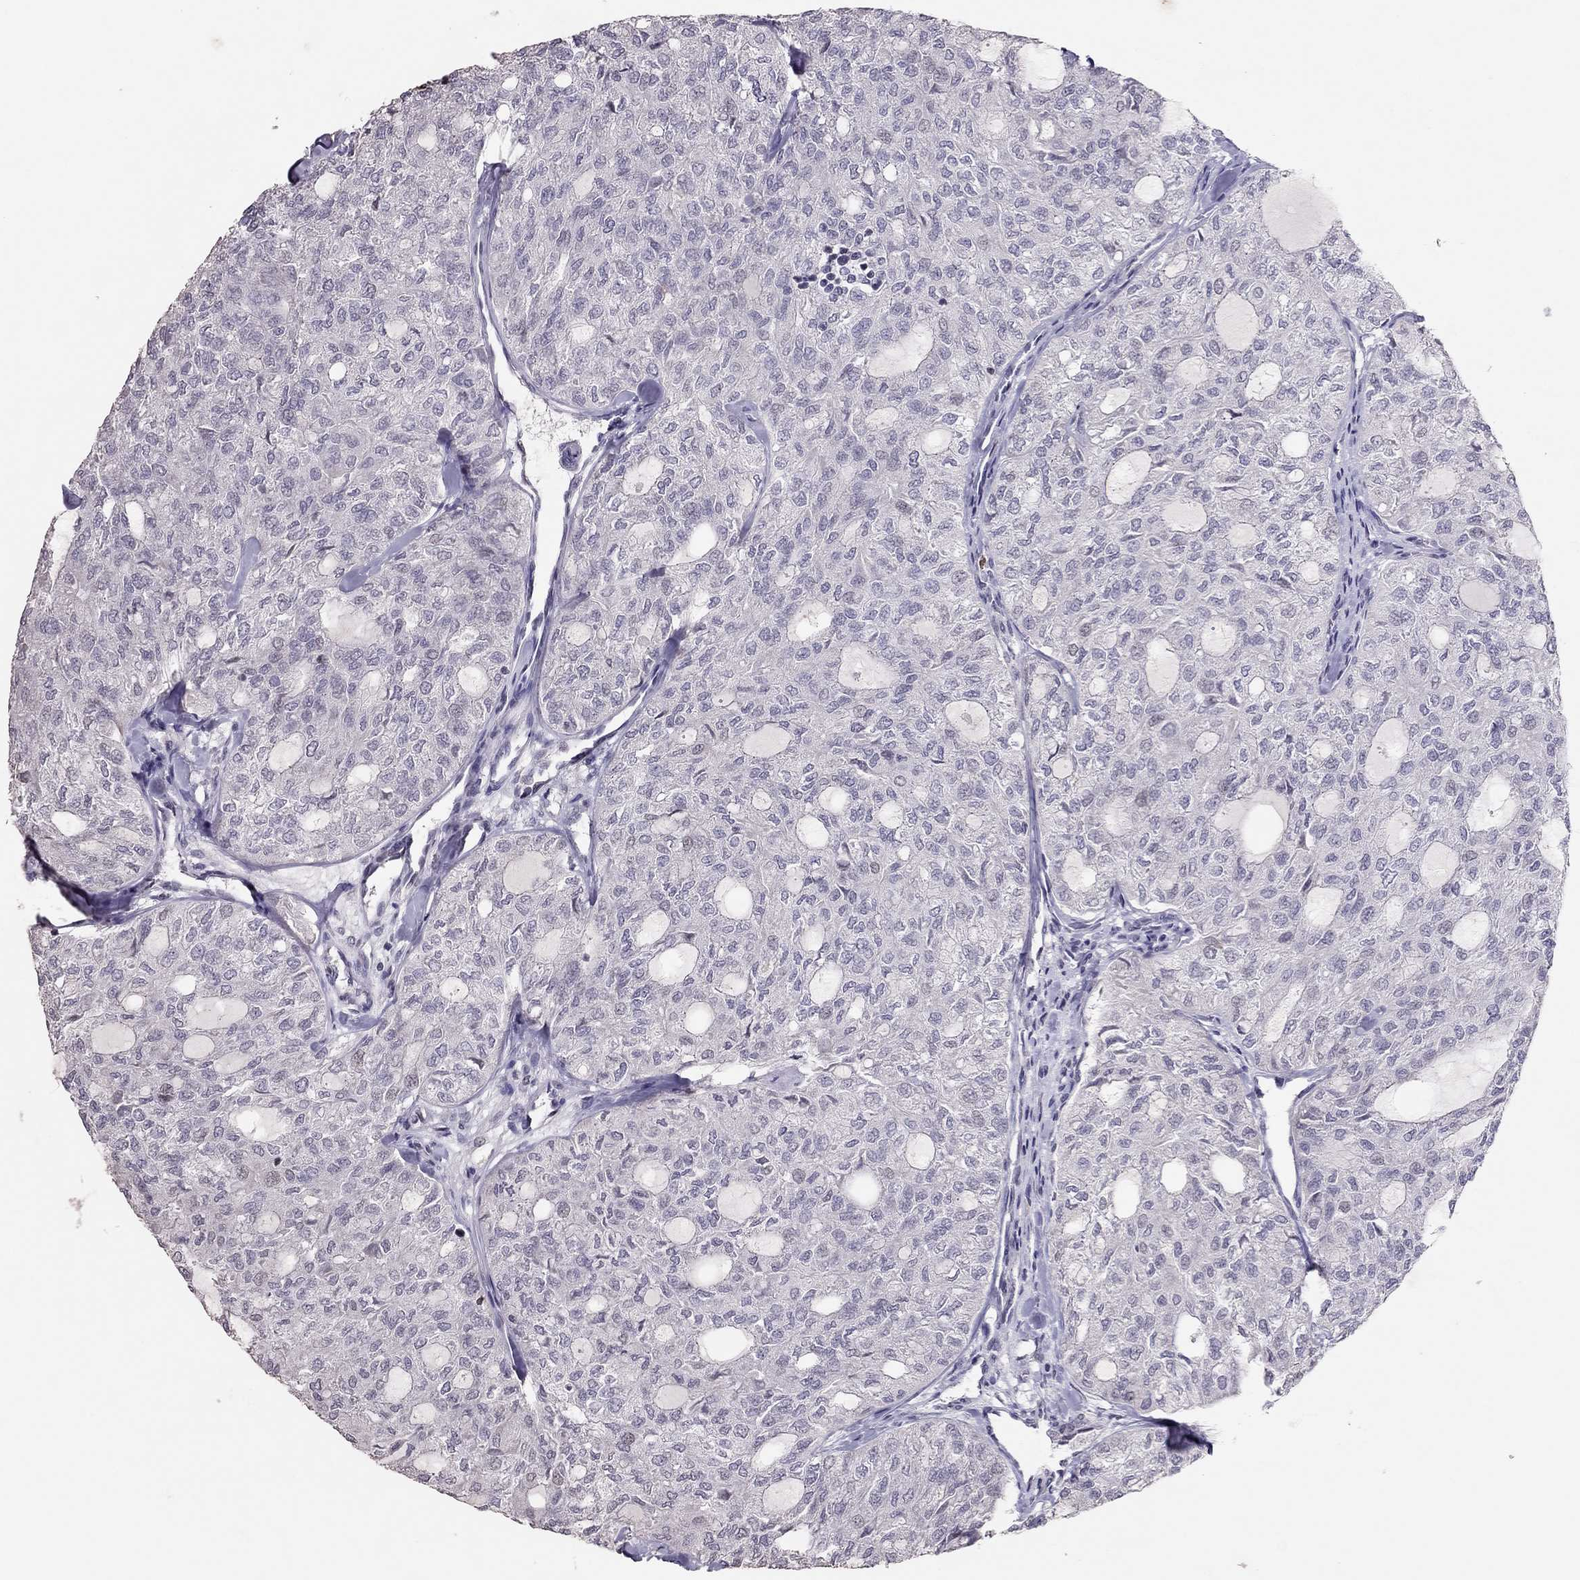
{"staining": {"intensity": "negative", "quantity": "none", "location": "none"}, "tissue": "thyroid cancer", "cell_type": "Tumor cells", "image_type": "cancer", "snomed": [{"axis": "morphology", "description": "Follicular adenoma carcinoma, NOS"}, {"axis": "topography", "description": "Thyroid gland"}], "caption": "High magnification brightfield microscopy of thyroid cancer stained with DAB (brown) and counterstained with hematoxylin (blue): tumor cells show no significant staining.", "gene": "TSHB", "patient": {"sex": "male", "age": 75}}